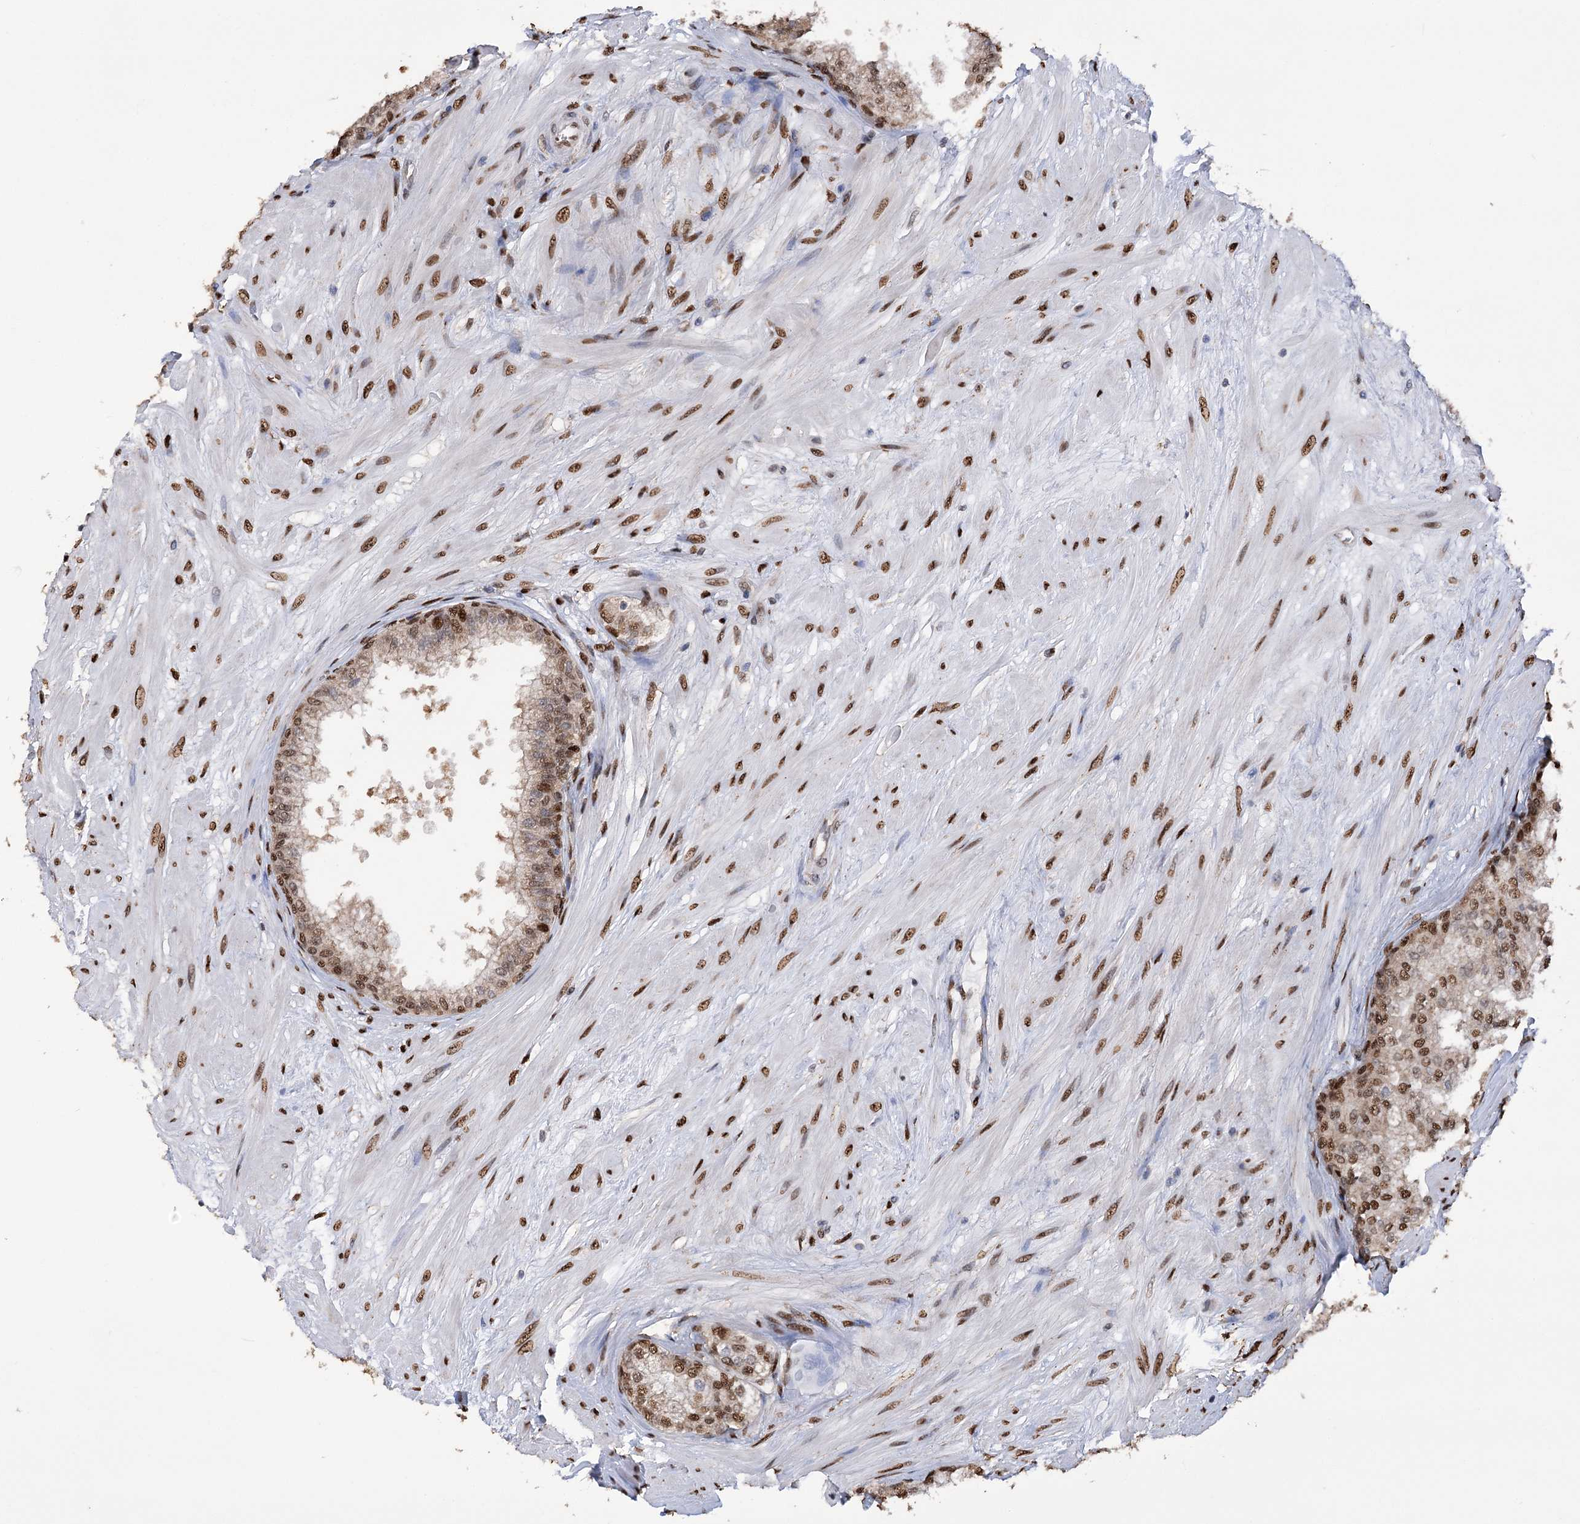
{"staining": {"intensity": "moderate", "quantity": ">75%", "location": "cytoplasmic/membranous,nuclear"}, "tissue": "prostate", "cell_type": "Glandular cells", "image_type": "normal", "snomed": [{"axis": "morphology", "description": "Normal tissue, NOS"}, {"axis": "topography", "description": "Prostate"}], "caption": "IHC staining of normal prostate, which shows medium levels of moderate cytoplasmic/membranous,nuclear staining in about >75% of glandular cells indicating moderate cytoplasmic/membranous,nuclear protein positivity. The staining was performed using DAB (3,3'-diaminobenzidine) (brown) for protein detection and nuclei were counterstained in hematoxylin (blue).", "gene": "NFU1", "patient": {"sex": "male", "age": 60}}